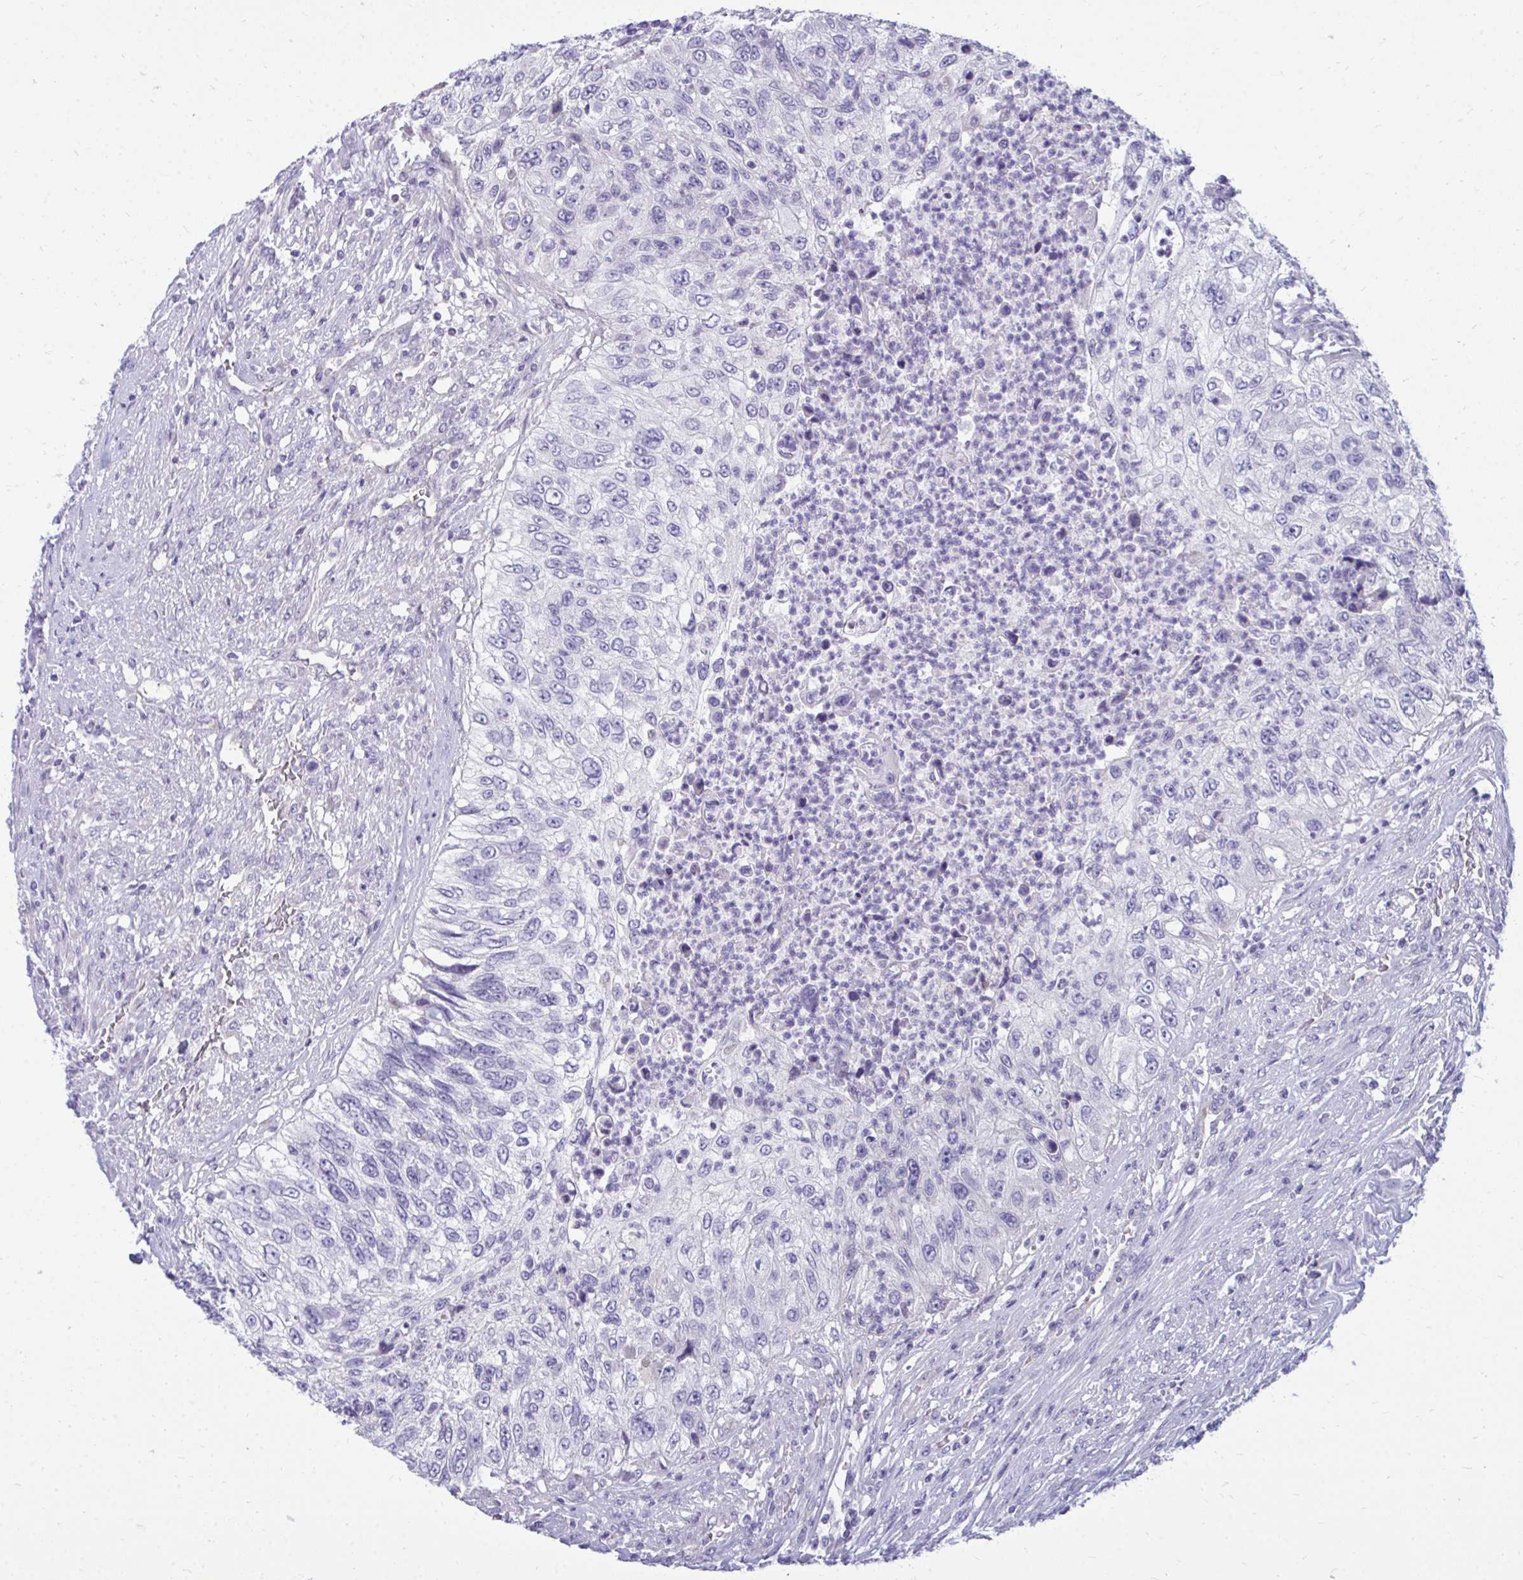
{"staining": {"intensity": "negative", "quantity": "none", "location": "none"}, "tissue": "urothelial cancer", "cell_type": "Tumor cells", "image_type": "cancer", "snomed": [{"axis": "morphology", "description": "Urothelial carcinoma, High grade"}, {"axis": "topography", "description": "Urinary bladder"}], "caption": "DAB (3,3'-diaminobenzidine) immunohistochemical staining of human urothelial carcinoma (high-grade) displays no significant expression in tumor cells.", "gene": "FABP3", "patient": {"sex": "female", "age": 60}}